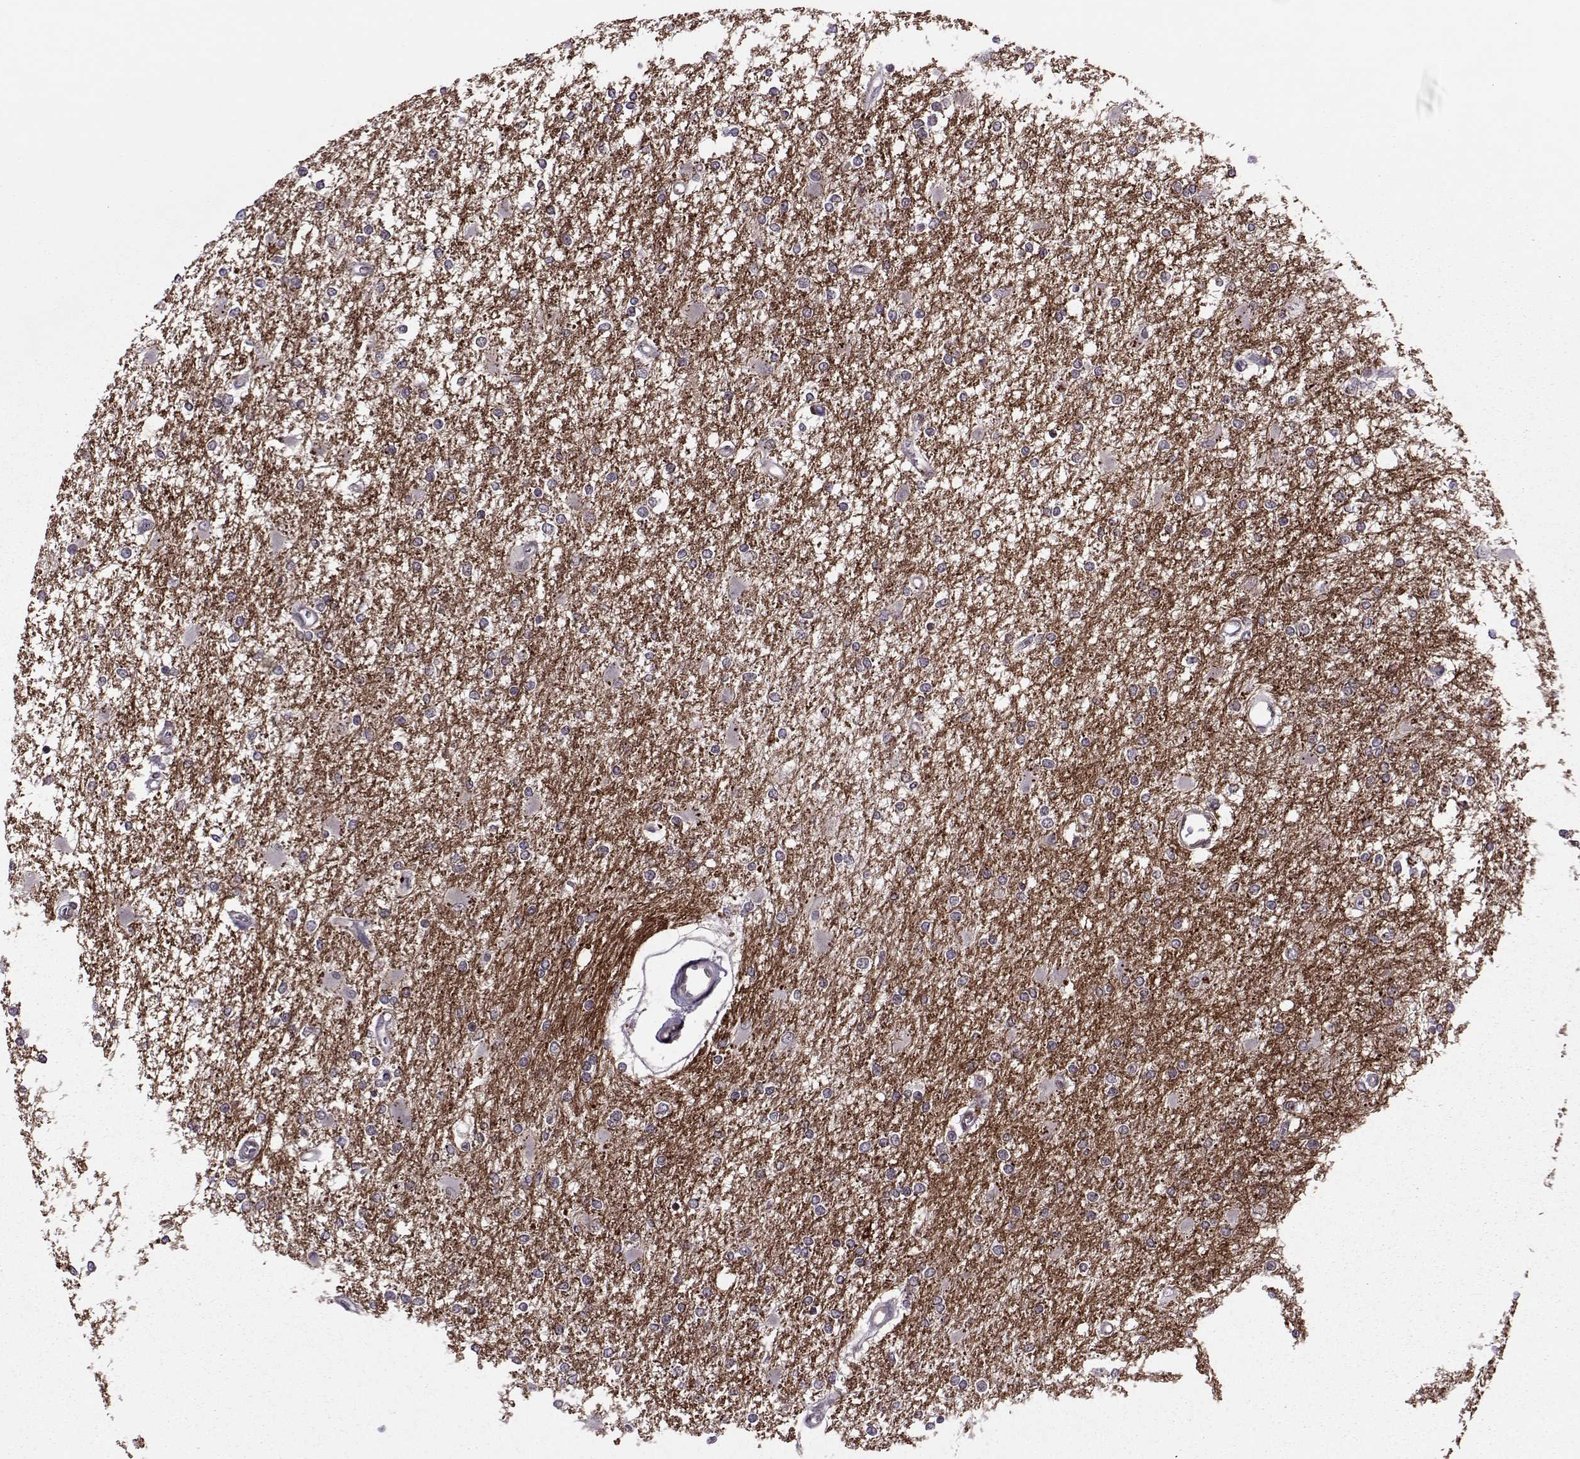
{"staining": {"intensity": "negative", "quantity": "none", "location": "none"}, "tissue": "glioma", "cell_type": "Tumor cells", "image_type": "cancer", "snomed": [{"axis": "morphology", "description": "Glioma, malignant, High grade"}, {"axis": "topography", "description": "Cerebral cortex"}], "caption": "Glioma stained for a protein using IHC shows no staining tumor cells.", "gene": "CDK4", "patient": {"sex": "male", "age": 79}}